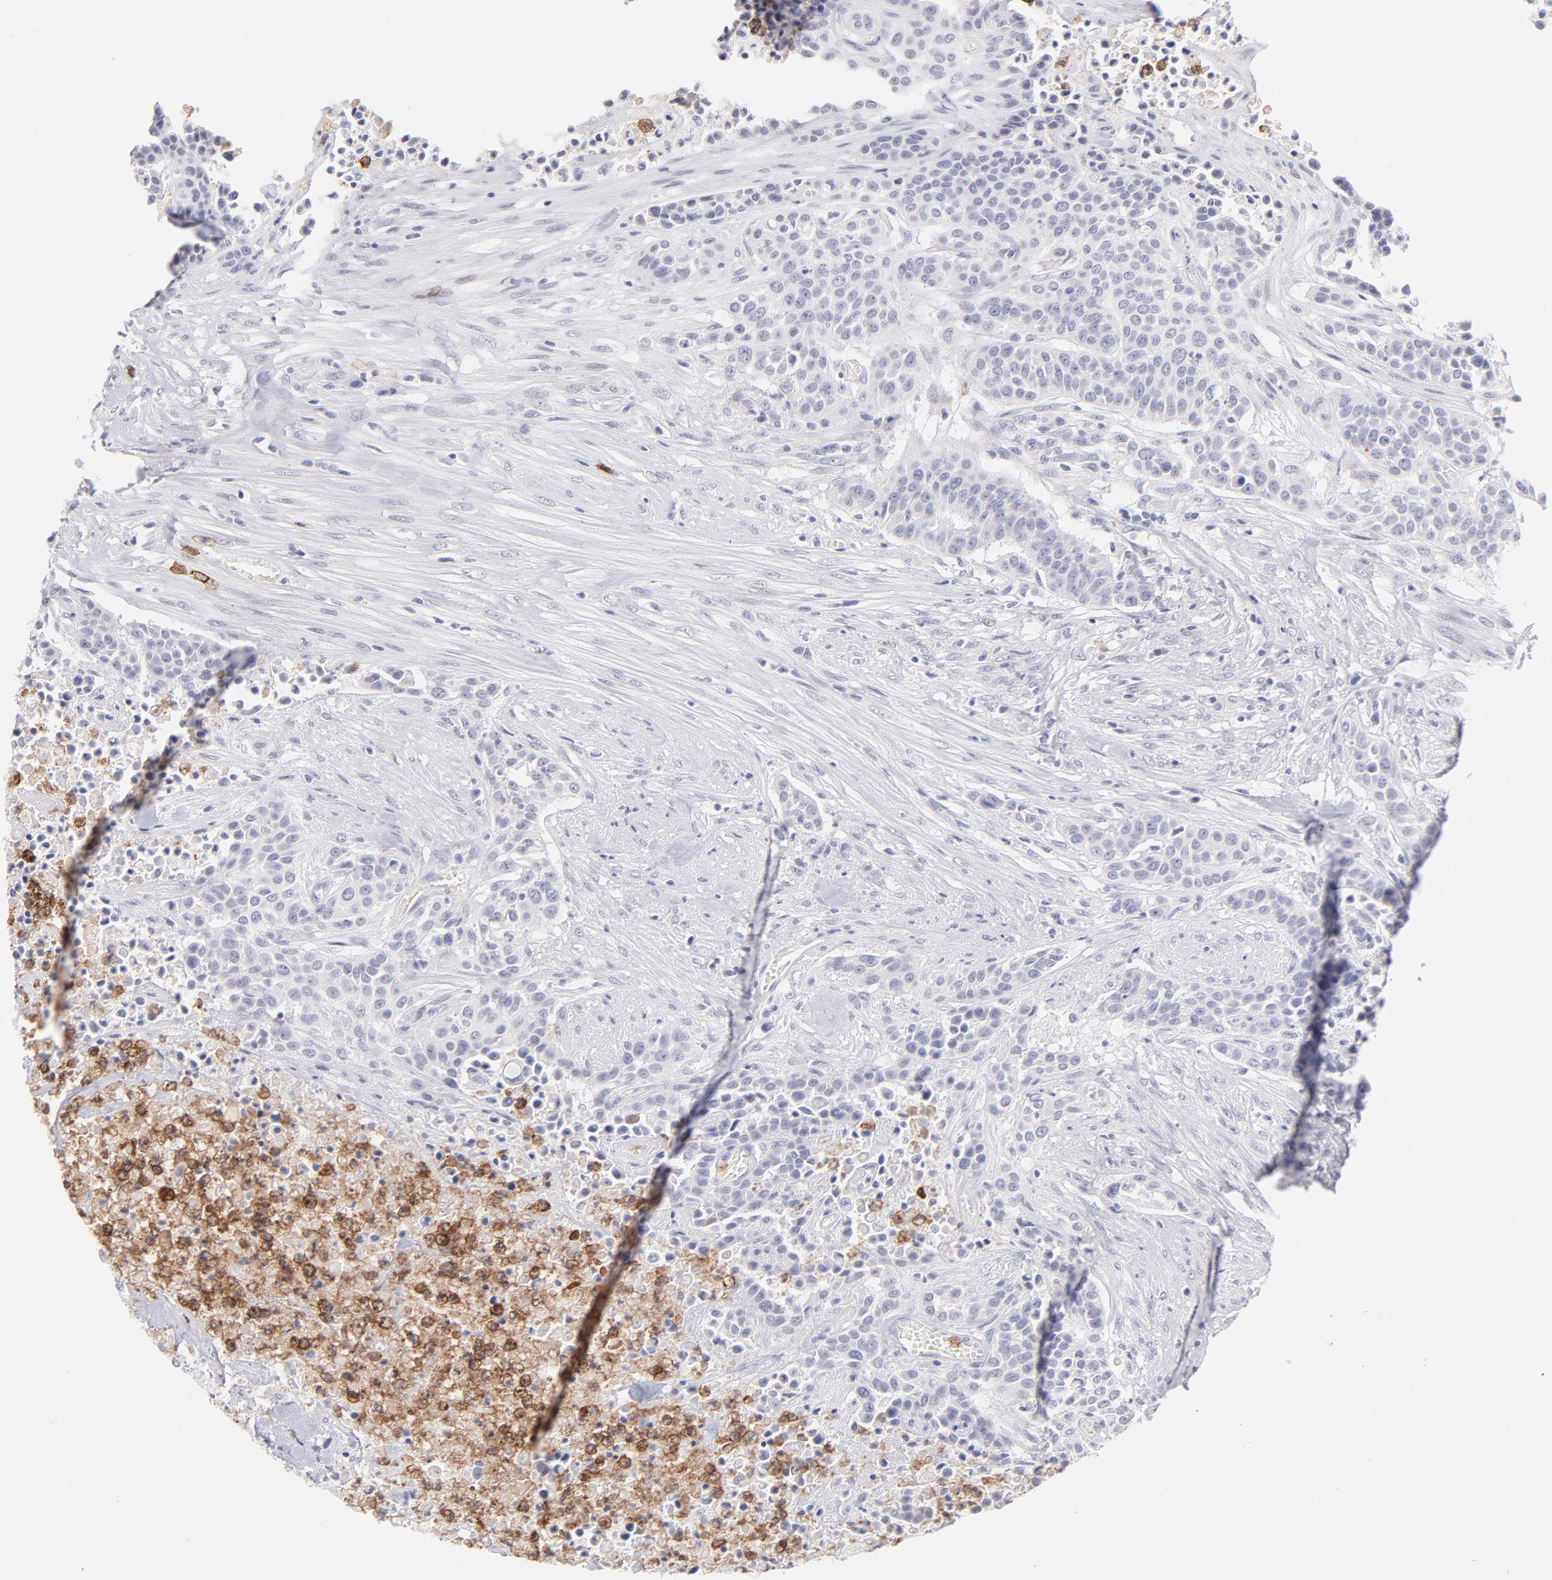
{"staining": {"intensity": "negative", "quantity": "none", "location": "none"}, "tissue": "urothelial cancer", "cell_type": "Tumor cells", "image_type": "cancer", "snomed": [{"axis": "morphology", "description": "Urothelial carcinoma, High grade"}, {"axis": "topography", "description": "Urinary bladder"}], "caption": "This micrograph is of urothelial cancer stained with immunohistochemistry (IHC) to label a protein in brown with the nuclei are counter-stained blue. There is no staining in tumor cells. Brightfield microscopy of immunohistochemistry stained with DAB (brown) and hematoxylin (blue), captured at high magnification.", "gene": "LTB4R", "patient": {"sex": "male", "age": 74}}